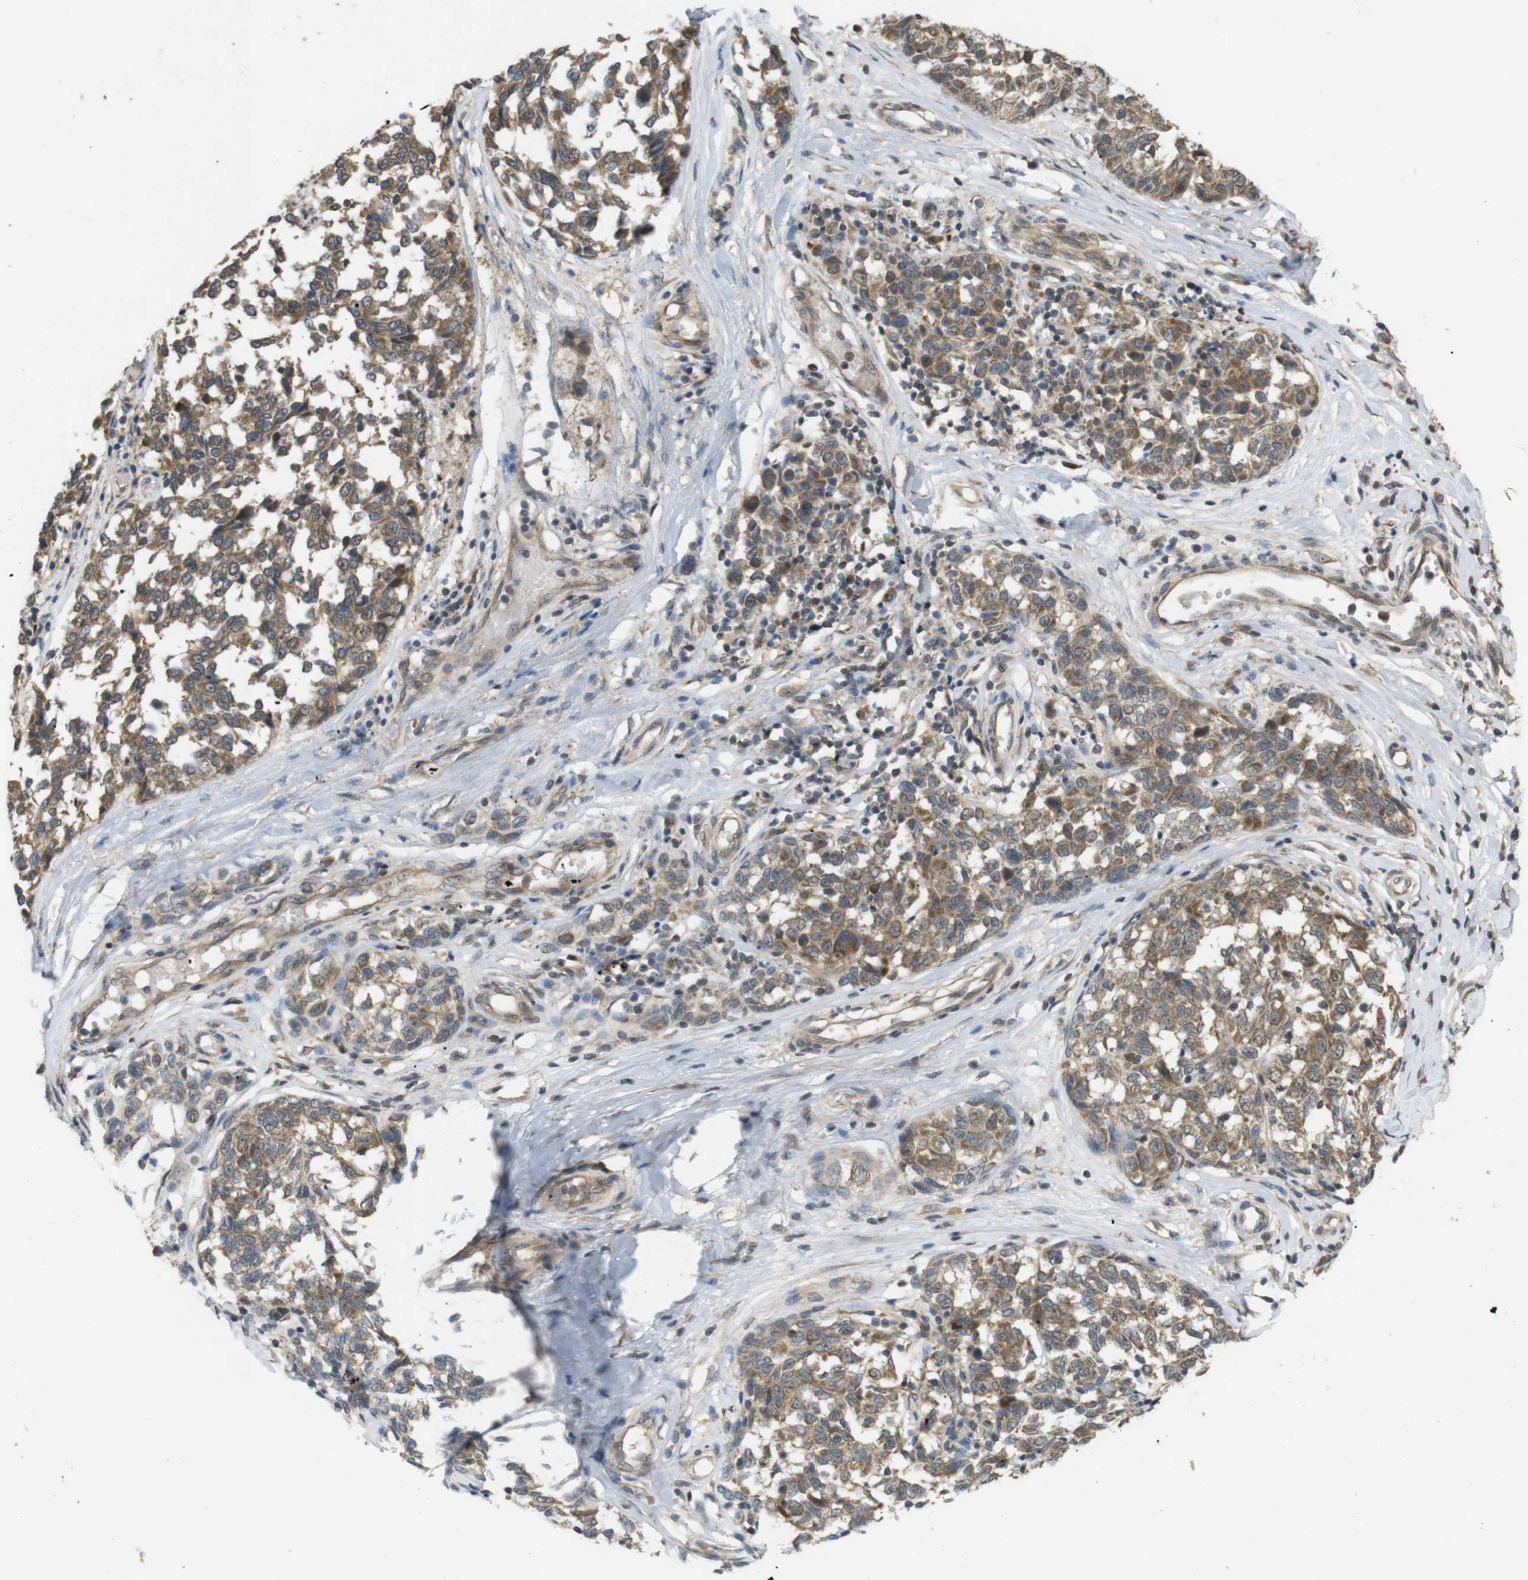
{"staining": {"intensity": "moderate", "quantity": ">75%", "location": "cytoplasmic/membranous"}, "tissue": "melanoma", "cell_type": "Tumor cells", "image_type": "cancer", "snomed": [{"axis": "morphology", "description": "Malignant melanoma, NOS"}, {"axis": "topography", "description": "Skin"}], "caption": "A medium amount of moderate cytoplasmic/membranous expression is present in about >75% of tumor cells in melanoma tissue.", "gene": "RNF130", "patient": {"sex": "female", "age": 64}}